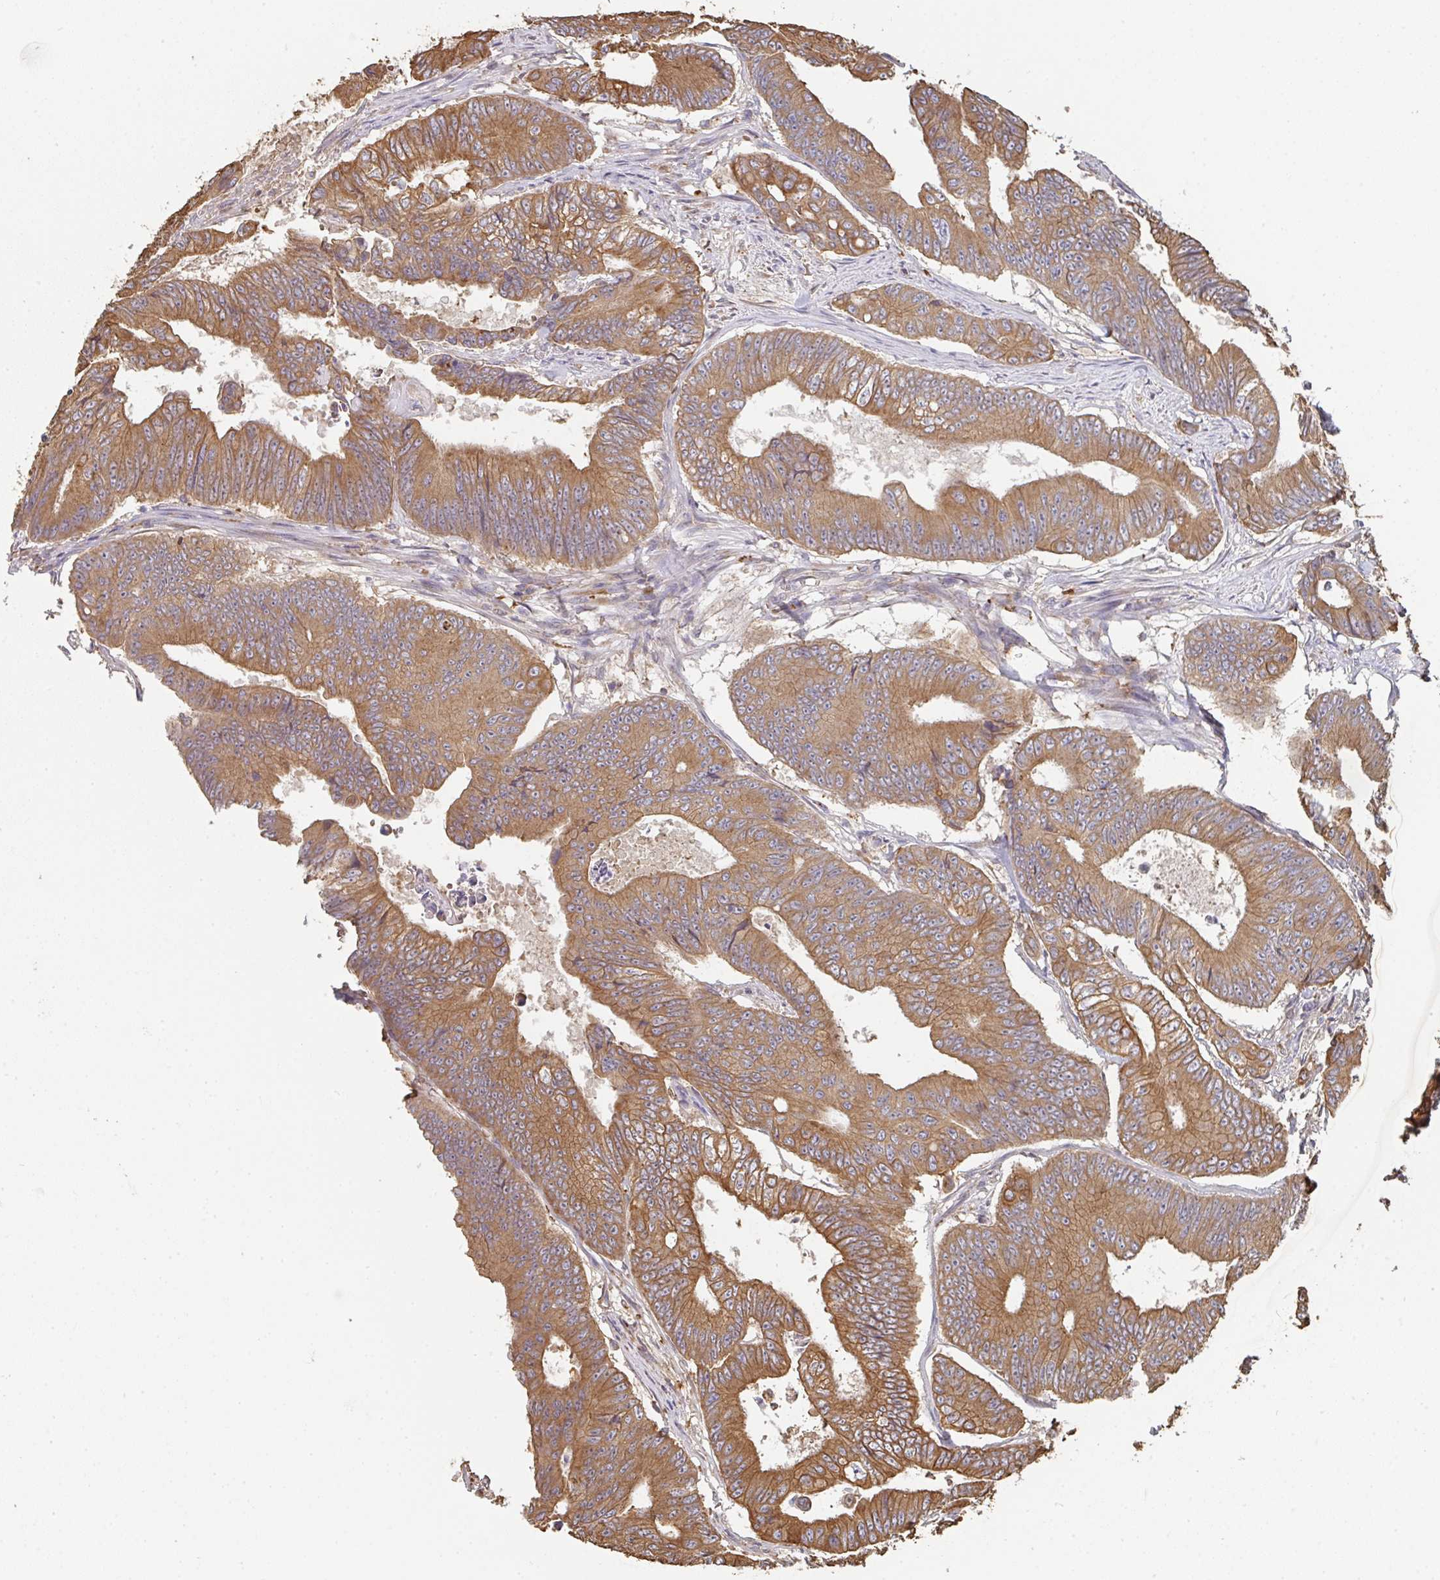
{"staining": {"intensity": "moderate", "quantity": ">75%", "location": "cytoplasmic/membranous"}, "tissue": "colorectal cancer", "cell_type": "Tumor cells", "image_type": "cancer", "snomed": [{"axis": "morphology", "description": "Adenocarcinoma, NOS"}, {"axis": "topography", "description": "Colon"}], "caption": "The micrograph displays immunohistochemical staining of colorectal cancer (adenocarcinoma). There is moderate cytoplasmic/membranous expression is seen in approximately >75% of tumor cells.", "gene": "POLG", "patient": {"sex": "female", "age": 48}}